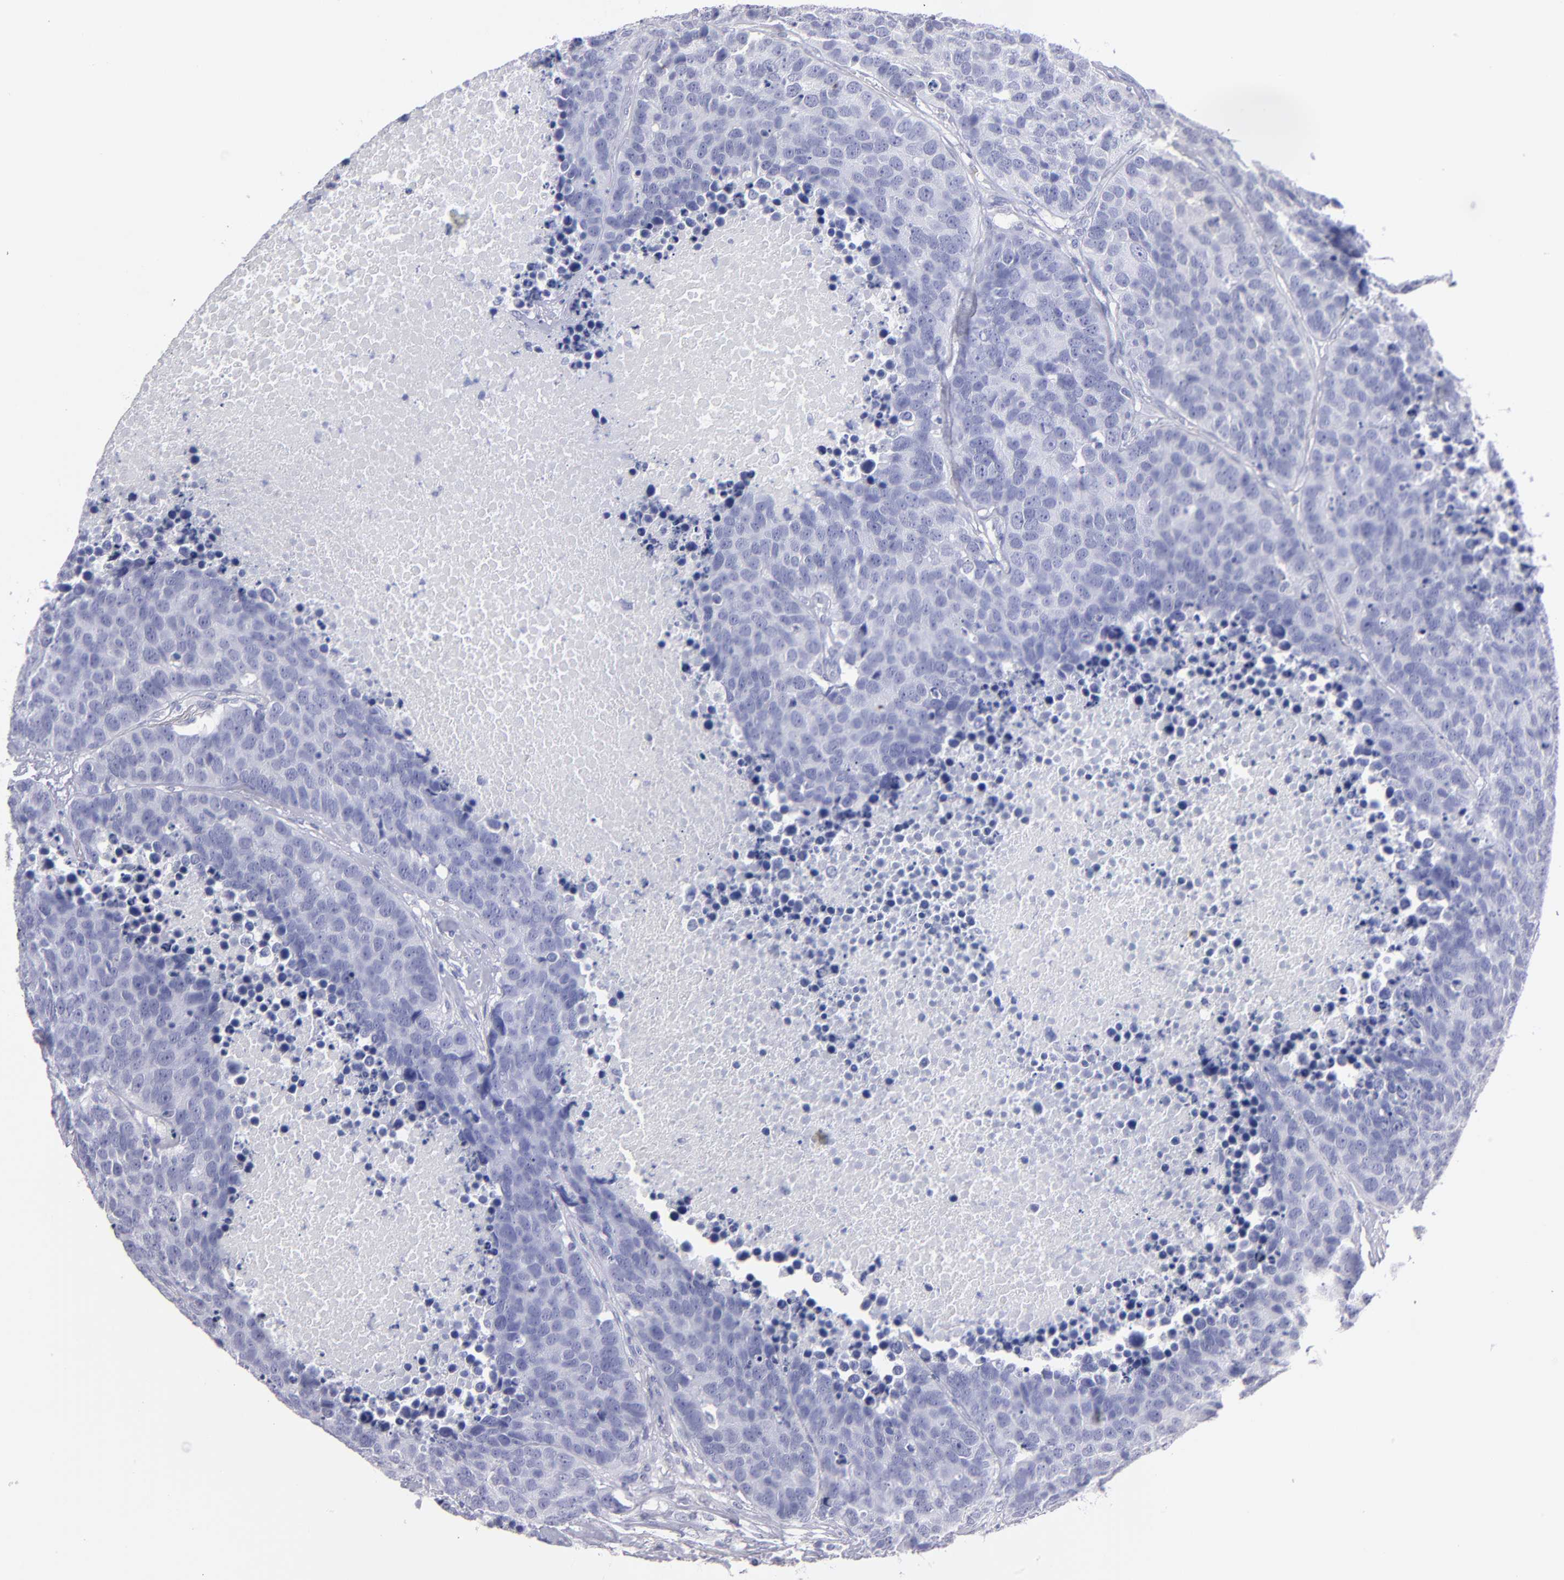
{"staining": {"intensity": "negative", "quantity": "none", "location": "none"}, "tissue": "carcinoid", "cell_type": "Tumor cells", "image_type": "cancer", "snomed": [{"axis": "morphology", "description": "Carcinoid, malignant, NOS"}, {"axis": "topography", "description": "Lung"}], "caption": "Carcinoid stained for a protein using IHC displays no staining tumor cells.", "gene": "MB", "patient": {"sex": "male", "age": 60}}